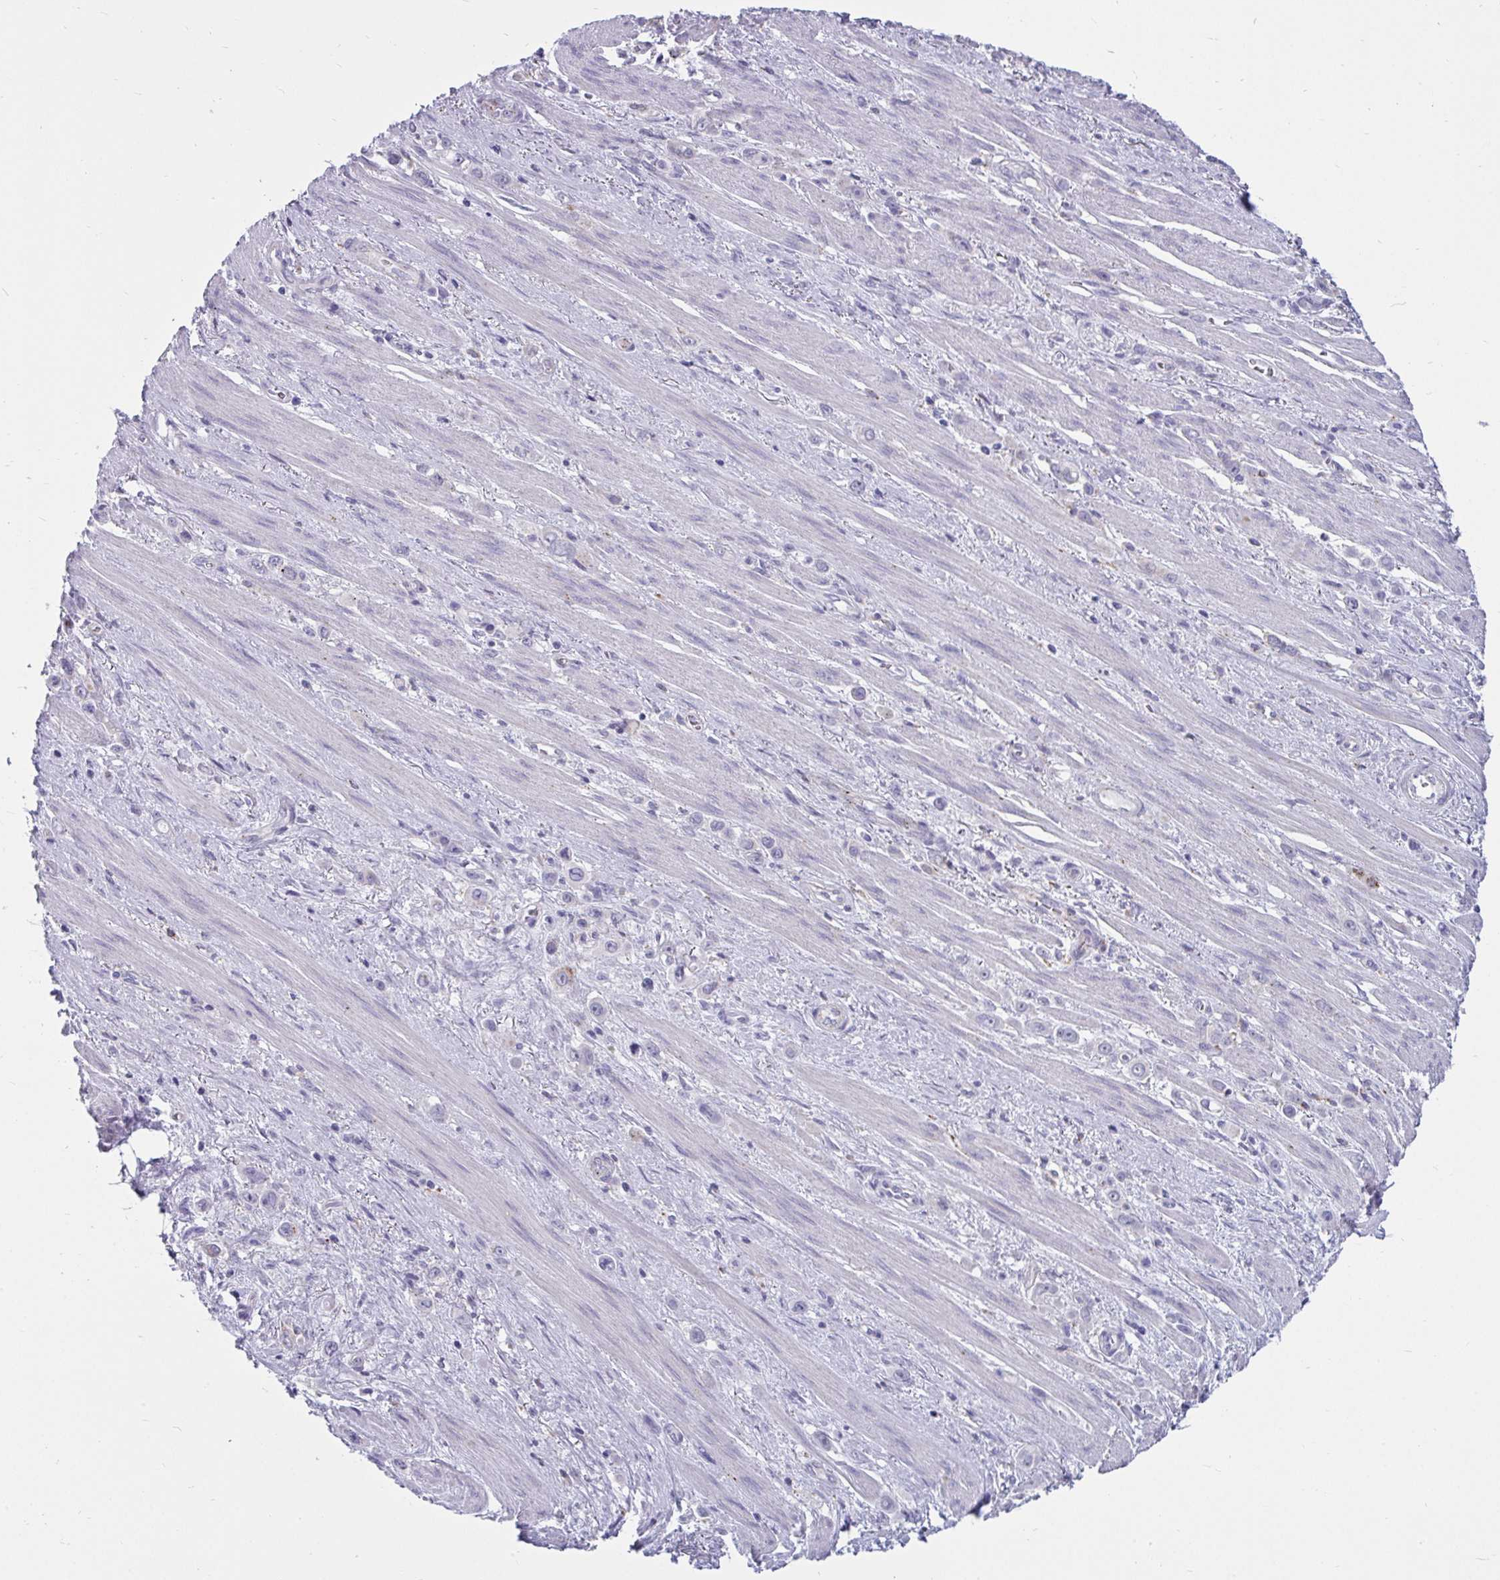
{"staining": {"intensity": "negative", "quantity": "none", "location": "none"}, "tissue": "stomach cancer", "cell_type": "Tumor cells", "image_type": "cancer", "snomed": [{"axis": "morphology", "description": "Adenocarcinoma, NOS"}, {"axis": "topography", "description": "Stomach, upper"}], "caption": "Immunohistochemical staining of human stomach adenocarcinoma exhibits no significant staining in tumor cells.", "gene": "CTSZ", "patient": {"sex": "male", "age": 75}}